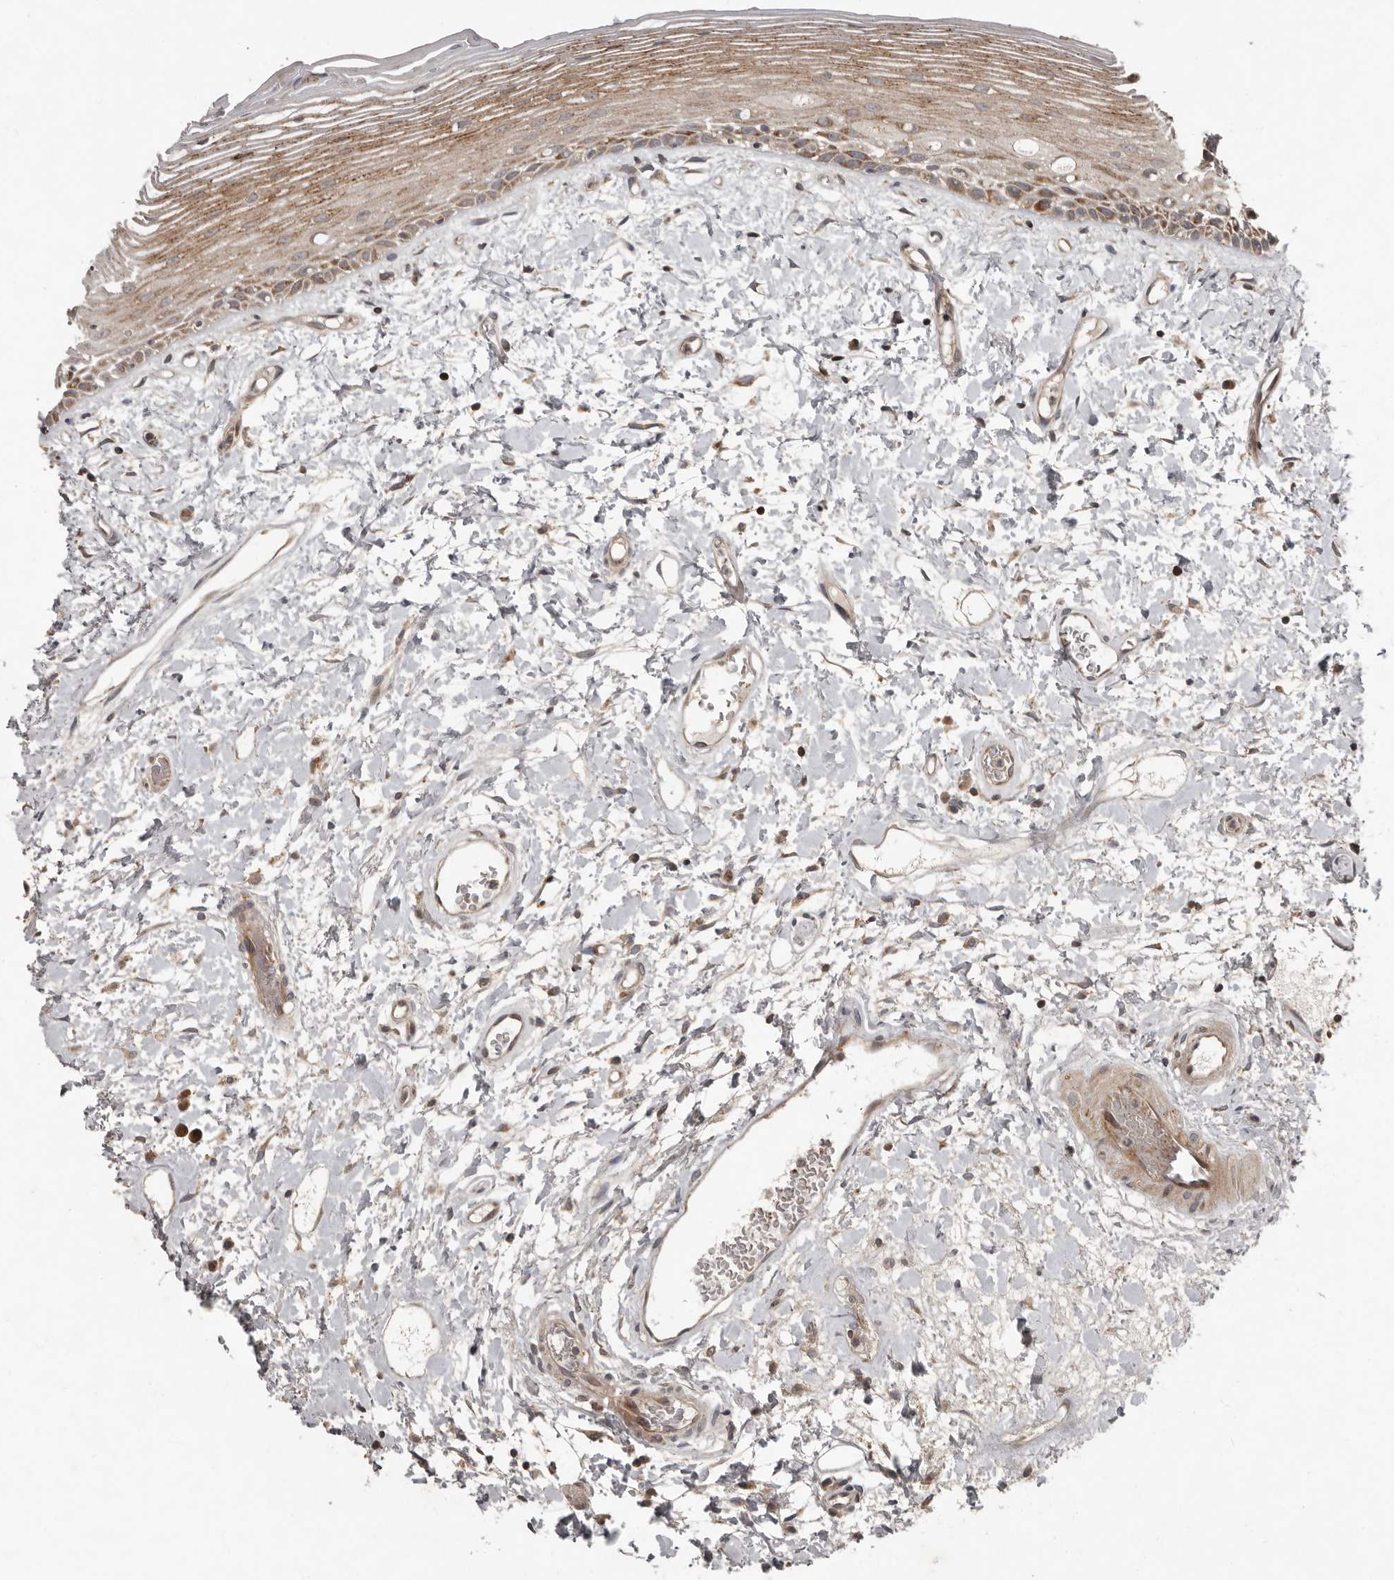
{"staining": {"intensity": "moderate", "quantity": "25%-75%", "location": "cytoplasmic/membranous"}, "tissue": "oral mucosa", "cell_type": "Squamous epithelial cells", "image_type": "normal", "snomed": [{"axis": "morphology", "description": "Normal tissue, NOS"}, {"axis": "topography", "description": "Oral tissue"}], "caption": "IHC histopathology image of unremarkable oral mucosa stained for a protein (brown), which displays medium levels of moderate cytoplasmic/membranous expression in approximately 25%-75% of squamous epithelial cells.", "gene": "FBXO31", "patient": {"sex": "female", "age": 76}}